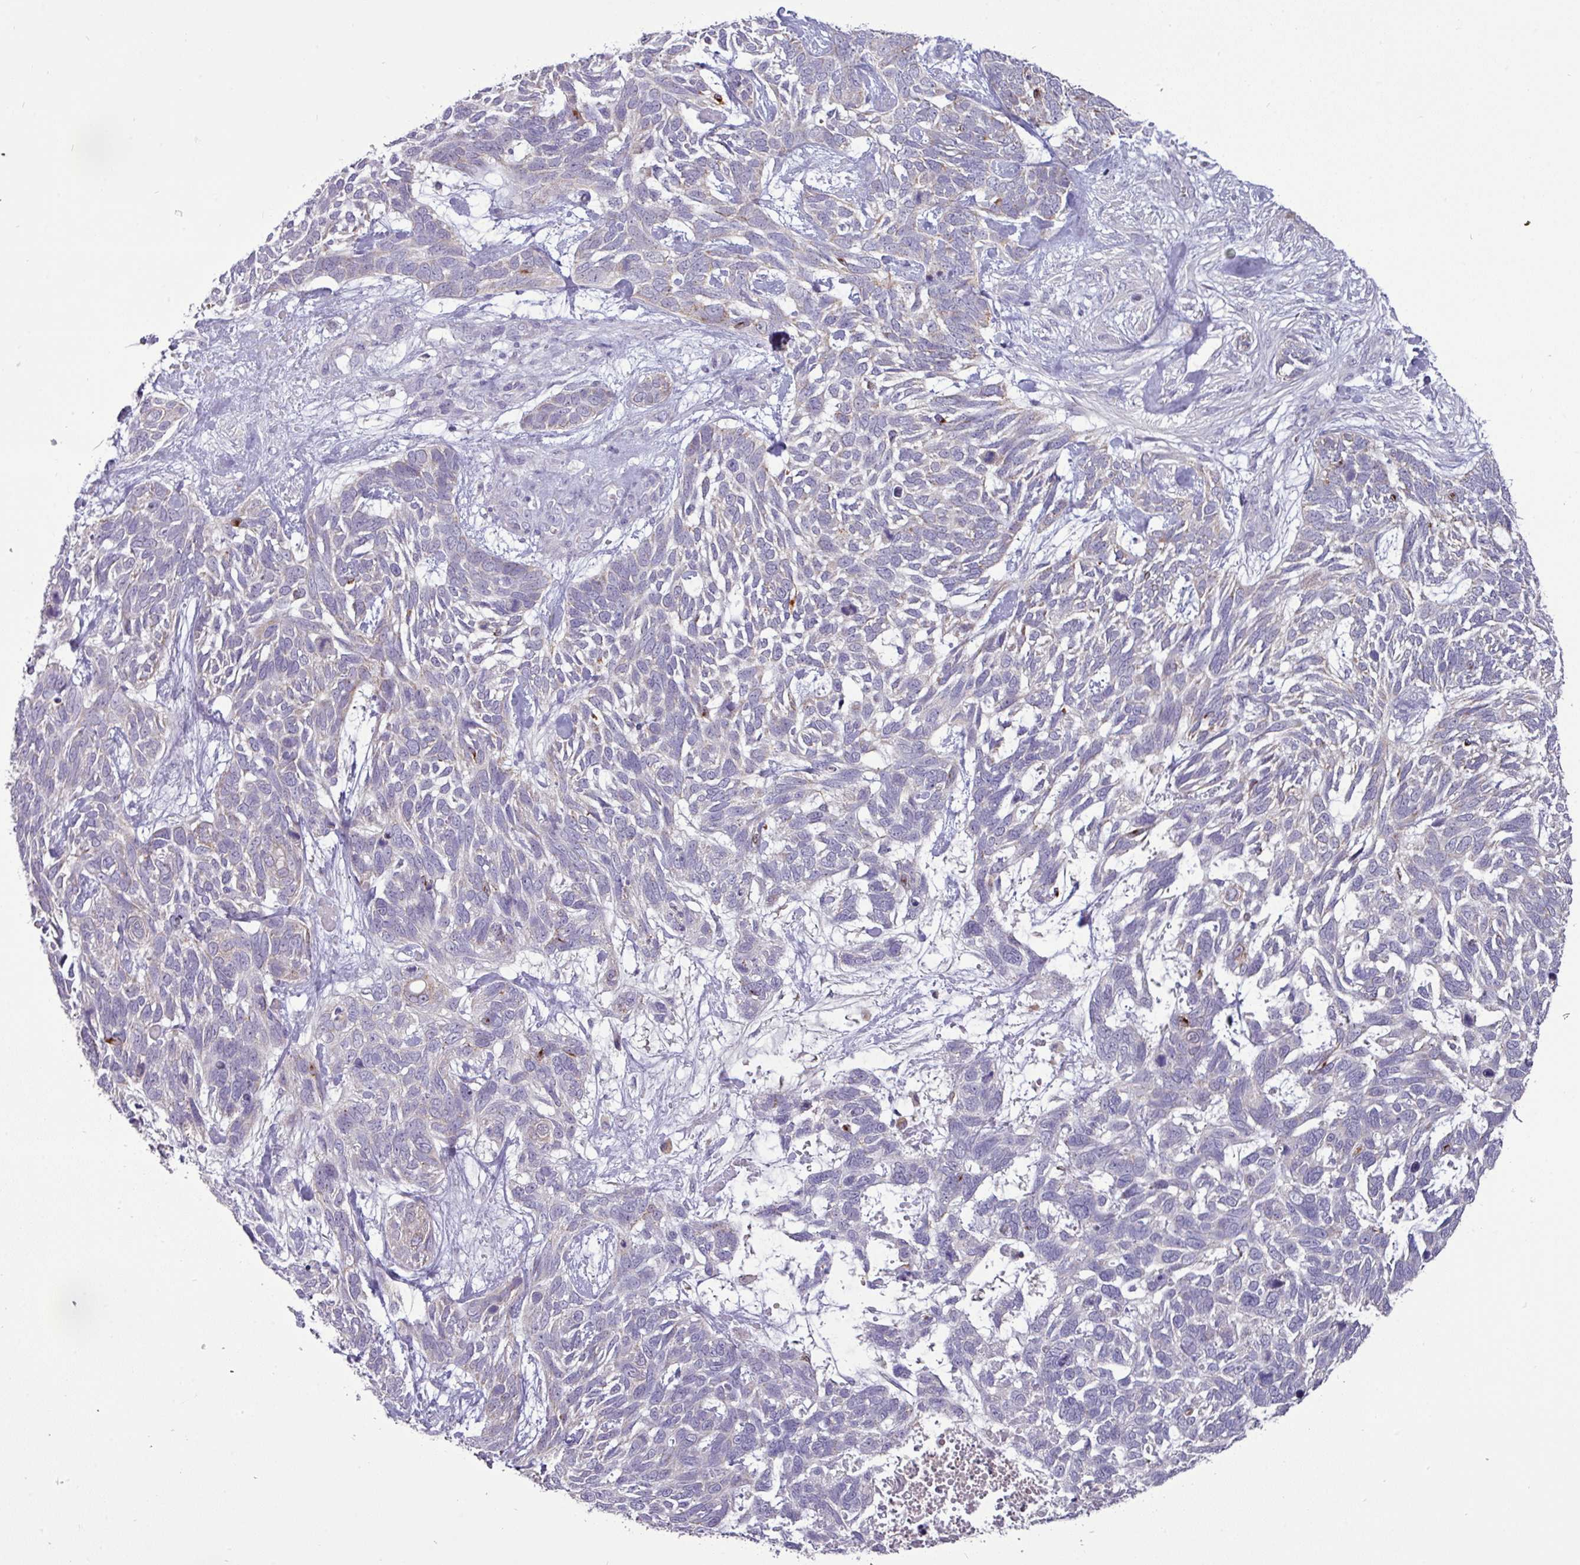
{"staining": {"intensity": "weak", "quantity": "<25%", "location": "cytoplasmic/membranous"}, "tissue": "skin cancer", "cell_type": "Tumor cells", "image_type": "cancer", "snomed": [{"axis": "morphology", "description": "Basal cell carcinoma"}, {"axis": "topography", "description": "Skin"}], "caption": "DAB (3,3'-diaminobenzidine) immunohistochemical staining of human skin cancer (basal cell carcinoma) demonstrates no significant staining in tumor cells. (IHC, brightfield microscopy, high magnification).", "gene": "TRAPPC1", "patient": {"sex": "male", "age": 88}}